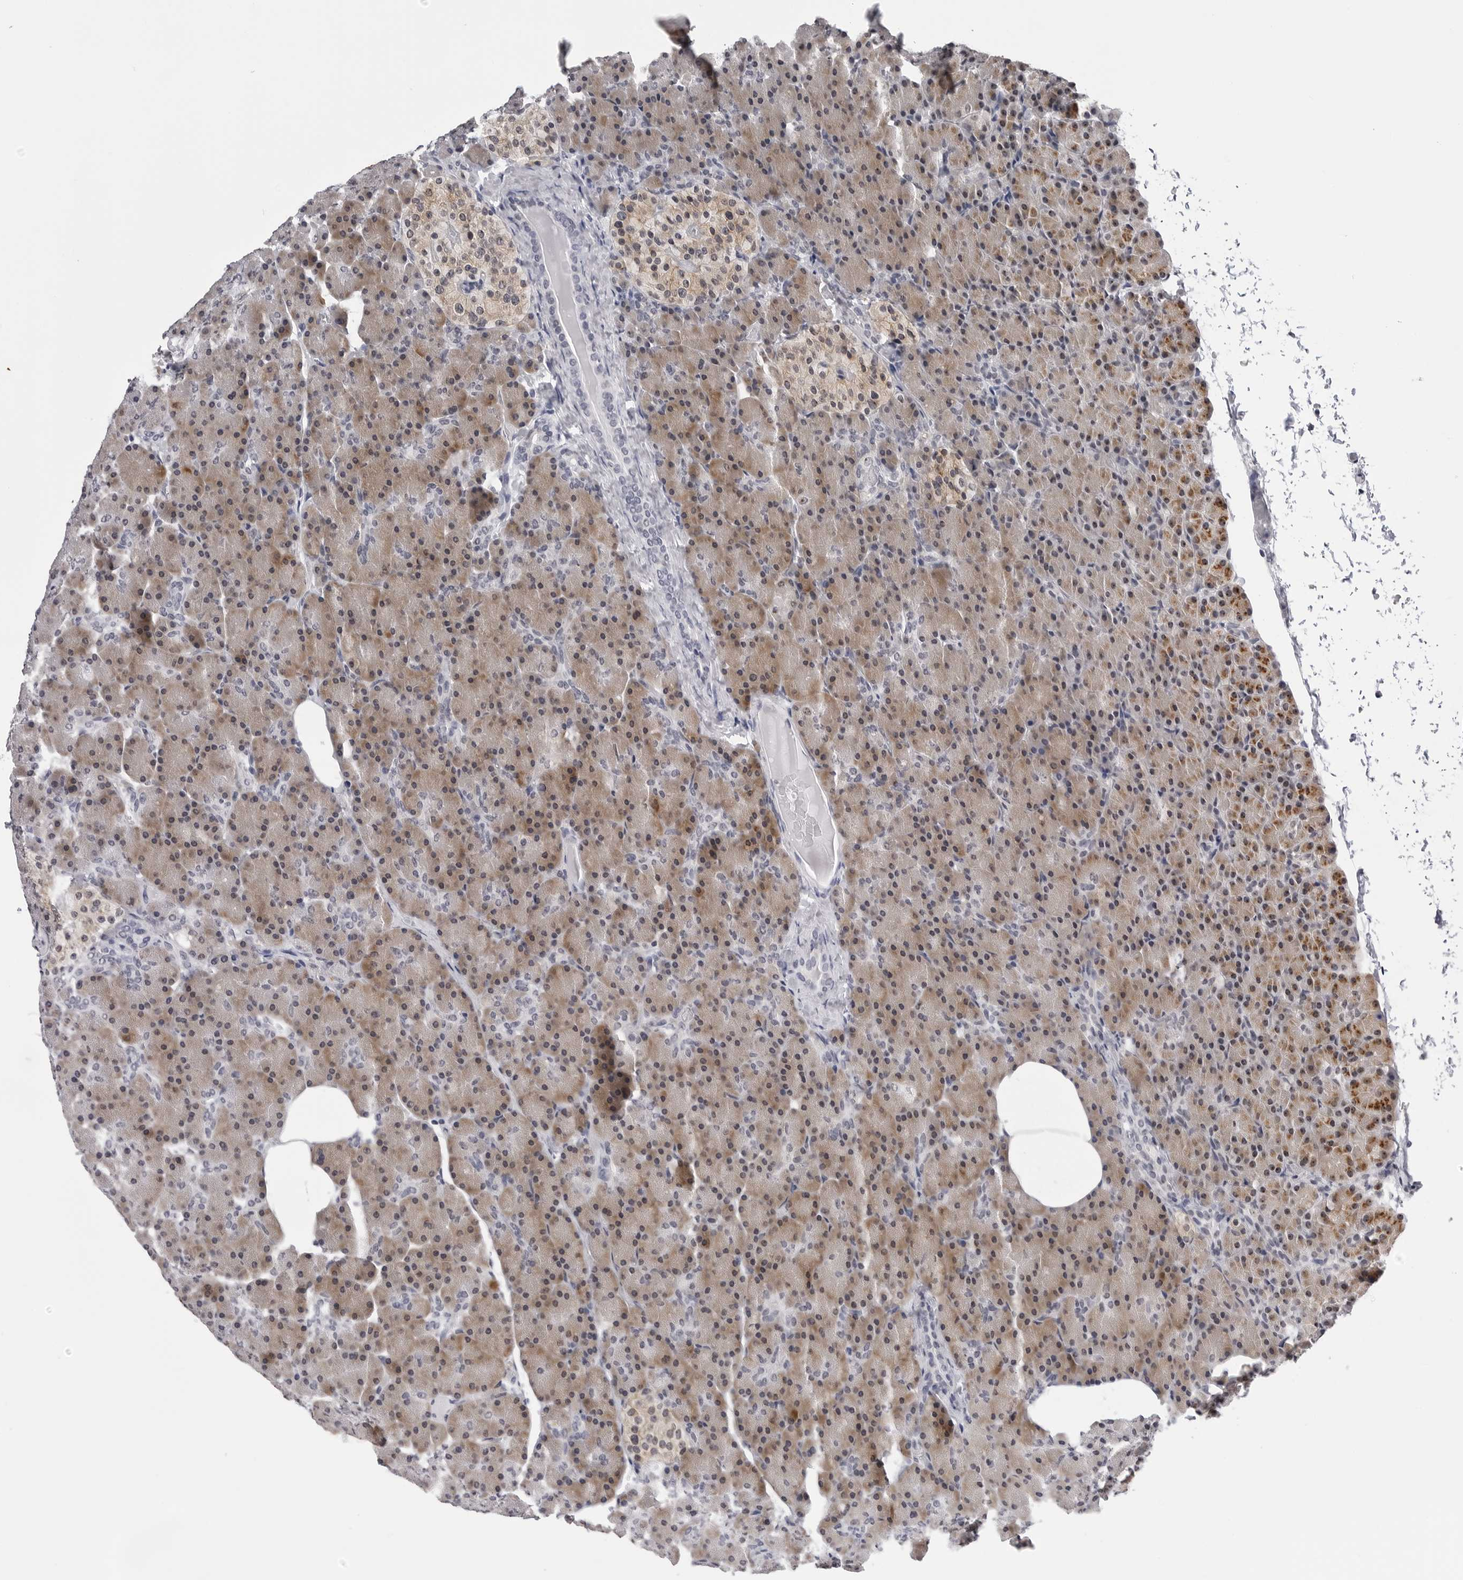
{"staining": {"intensity": "moderate", "quantity": ">75%", "location": "cytoplasmic/membranous,nuclear"}, "tissue": "pancreas", "cell_type": "Exocrine glandular cells", "image_type": "normal", "snomed": [{"axis": "morphology", "description": "Normal tissue, NOS"}, {"axis": "topography", "description": "Pancreas"}], "caption": "Immunohistochemistry (DAB) staining of unremarkable human pancreas exhibits moderate cytoplasmic/membranous,nuclear protein positivity in about >75% of exocrine glandular cells.", "gene": "GNL2", "patient": {"sex": "female", "age": 43}}